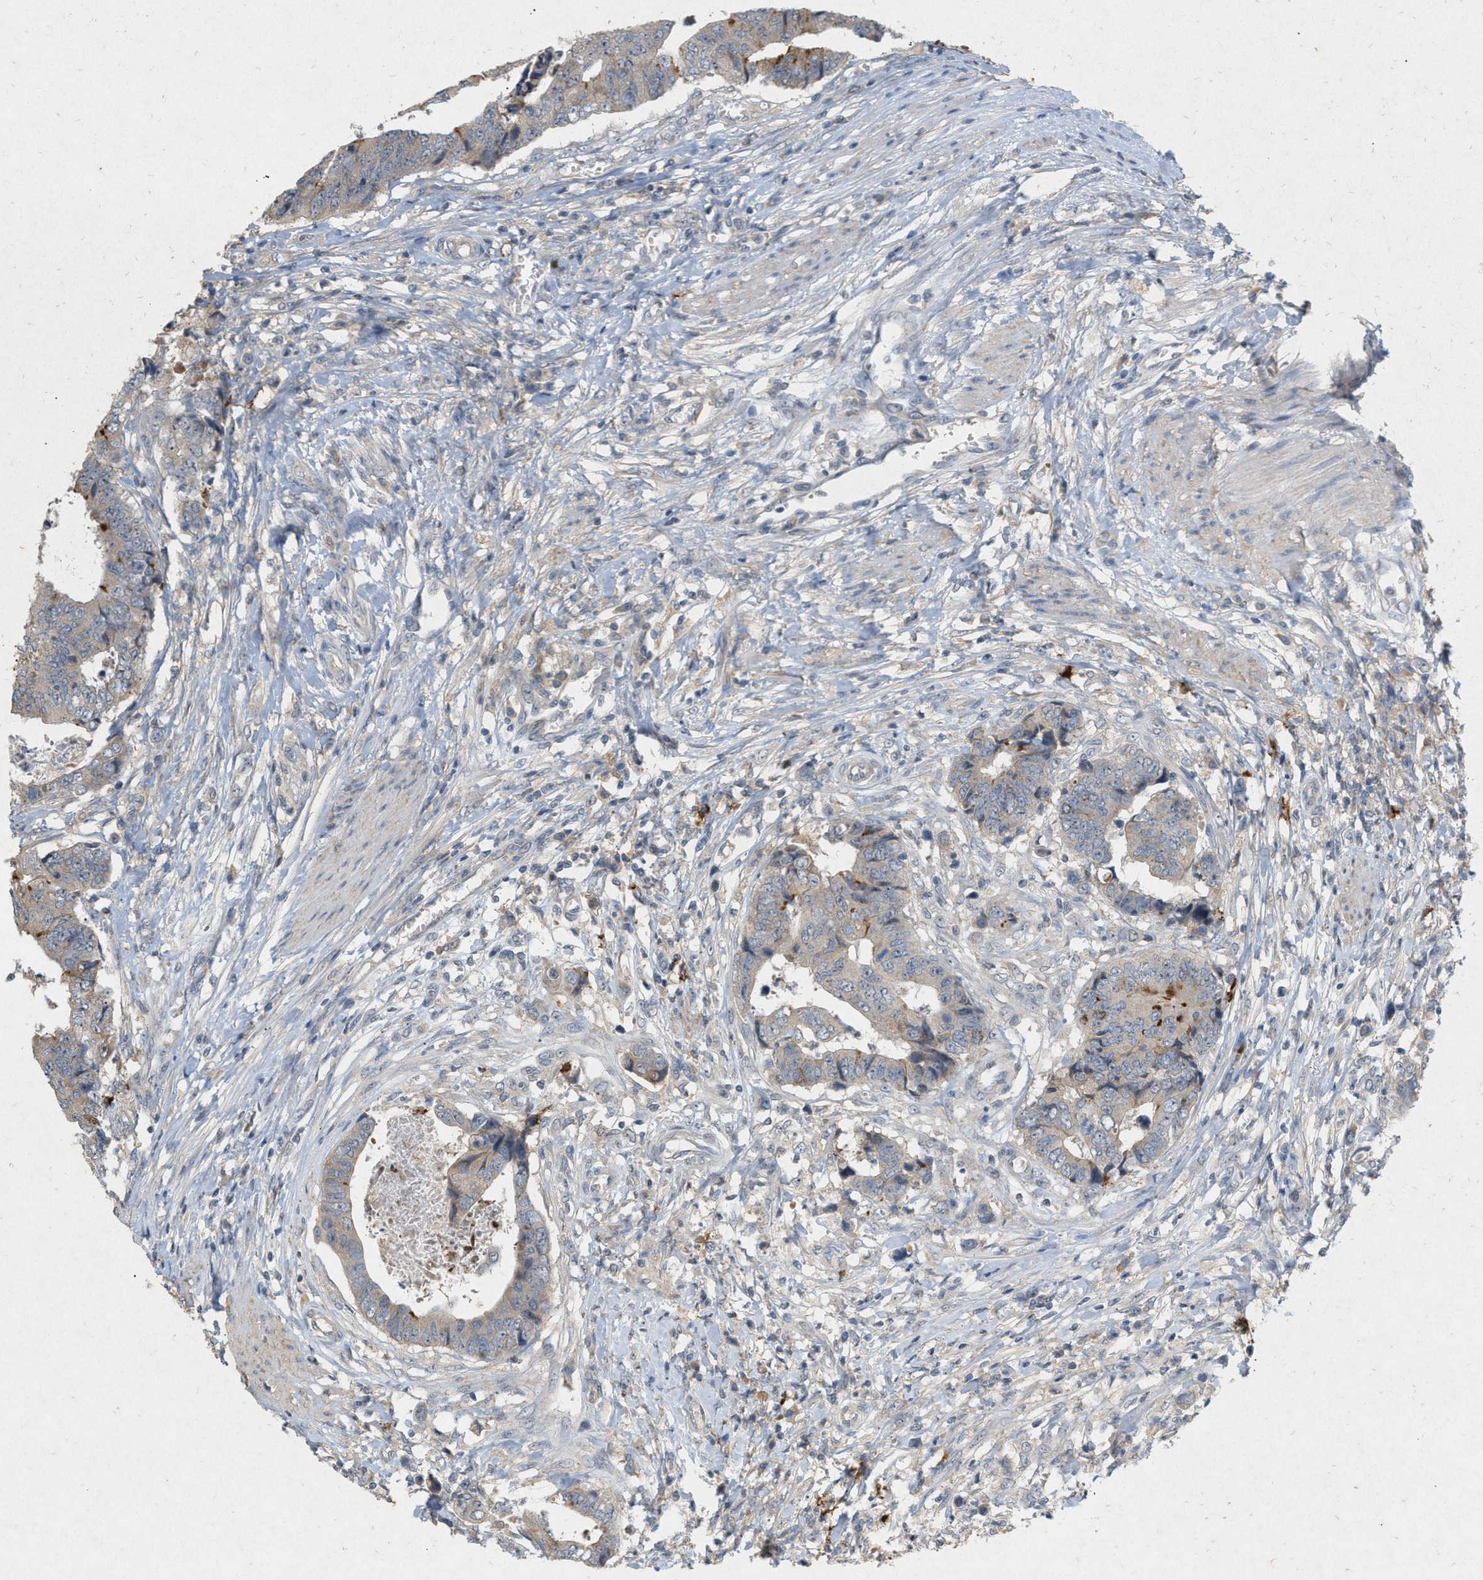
{"staining": {"intensity": "moderate", "quantity": "<25%", "location": "cytoplasmic/membranous"}, "tissue": "colorectal cancer", "cell_type": "Tumor cells", "image_type": "cancer", "snomed": [{"axis": "morphology", "description": "Adenocarcinoma, NOS"}, {"axis": "topography", "description": "Rectum"}], "caption": "A micrograph of colorectal cancer (adenocarcinoma) stained for a protein demonstrates moderate cytoplasmic/membranous brown staining in tumor cells.", "gene": "DCAF7", "patient": {"sex": "male", "age": 84}}